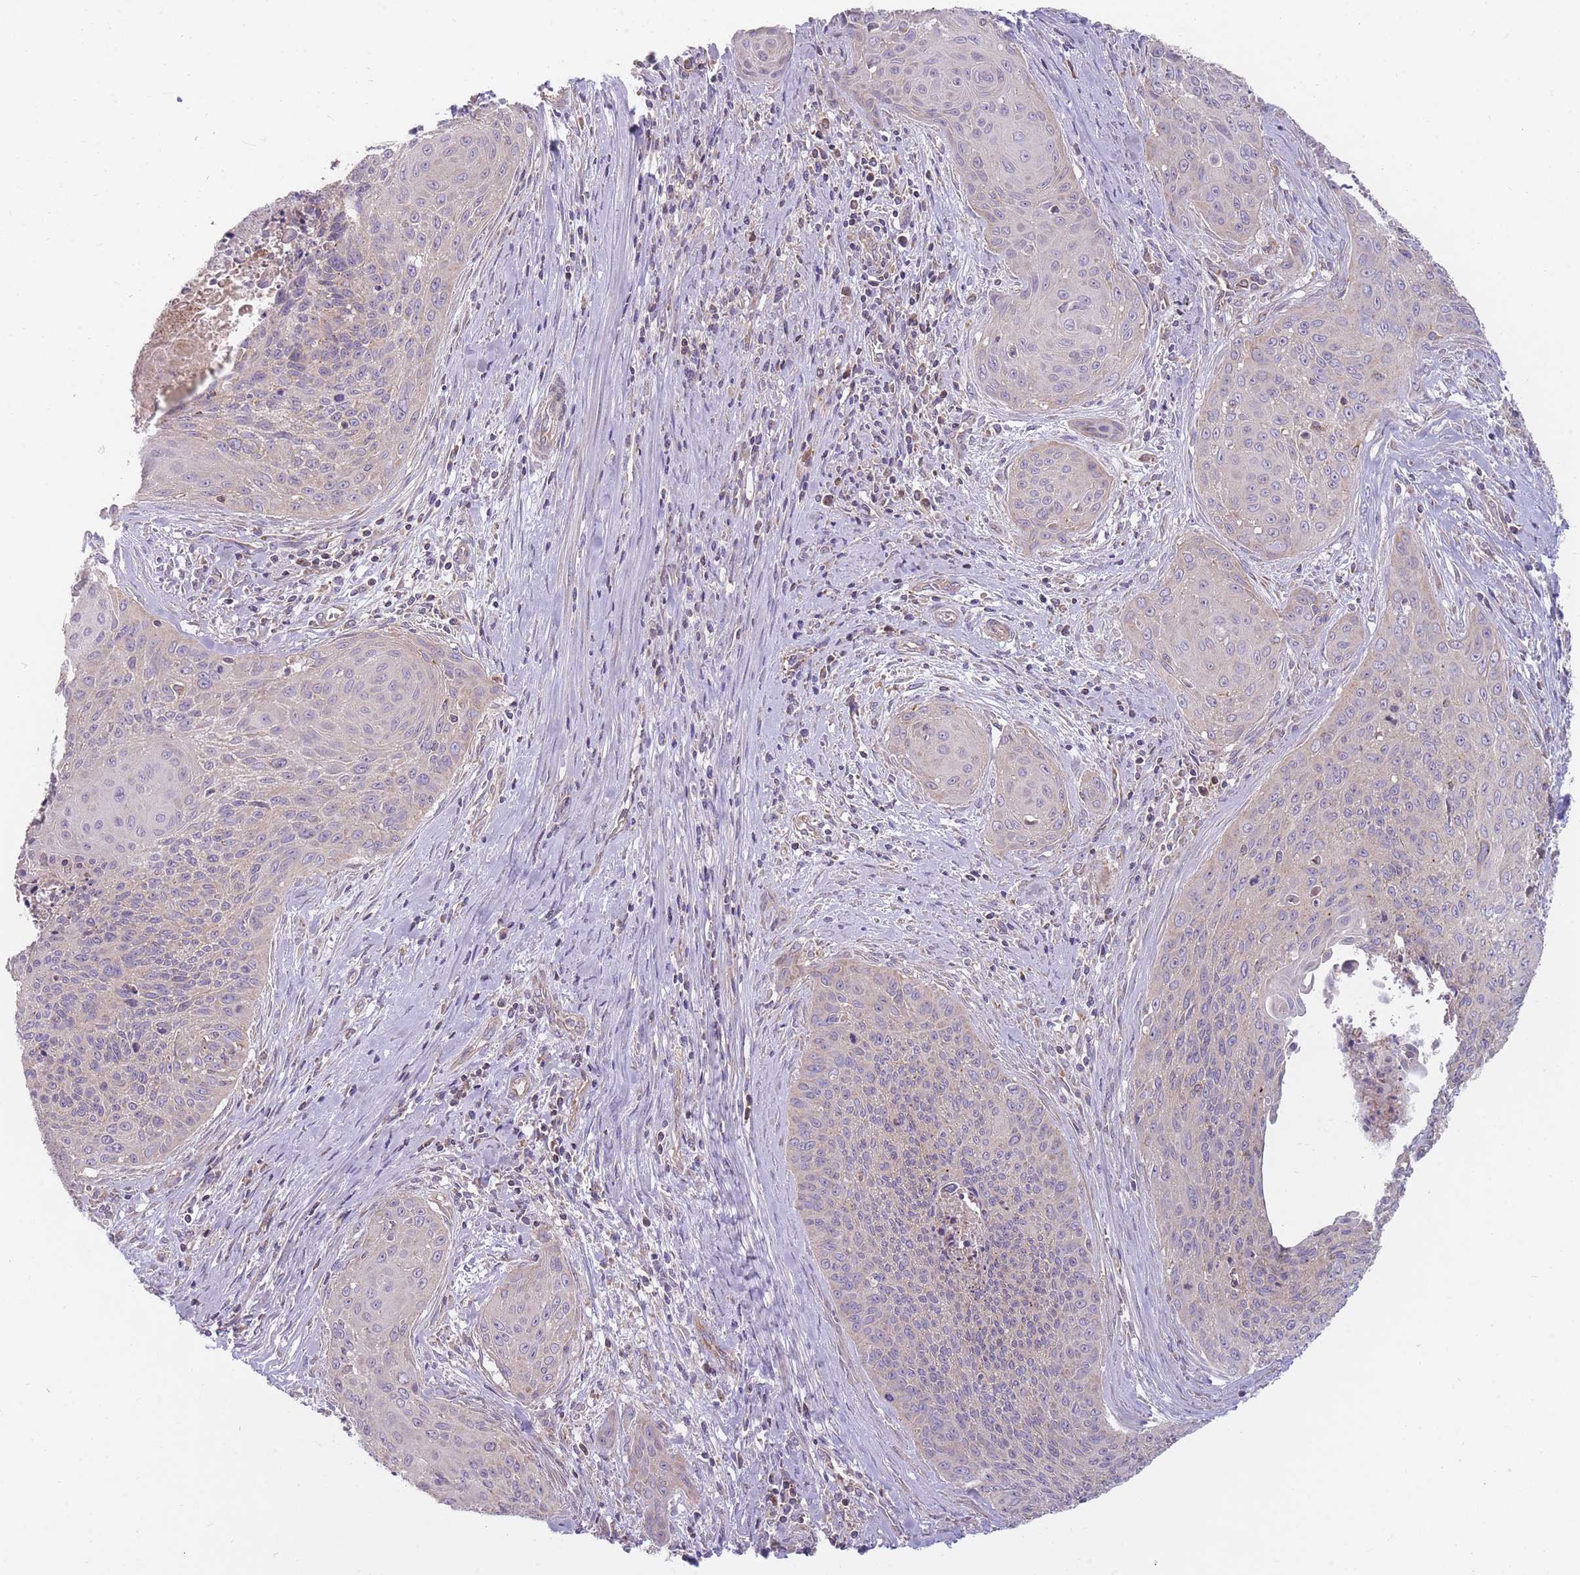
{"staining": {"intensity": "negative", "quantity": "none", "location": "none"}, "tissue": "cervical cancer", "cell_type": "Tumor cells", "image_type": "cancer", "snomed": [{"axis": "morphology", "description": "Squamous cell carcinoma, NOS"}, {"axis": "topography", "description": "Cervix"}], "caption": "IHC of cervical cancer (squamous cell carcinoma) reveals no staining in tumor cells.", "gene": "NDUFA9", "patient": {"sex": "female", "age": 55}}